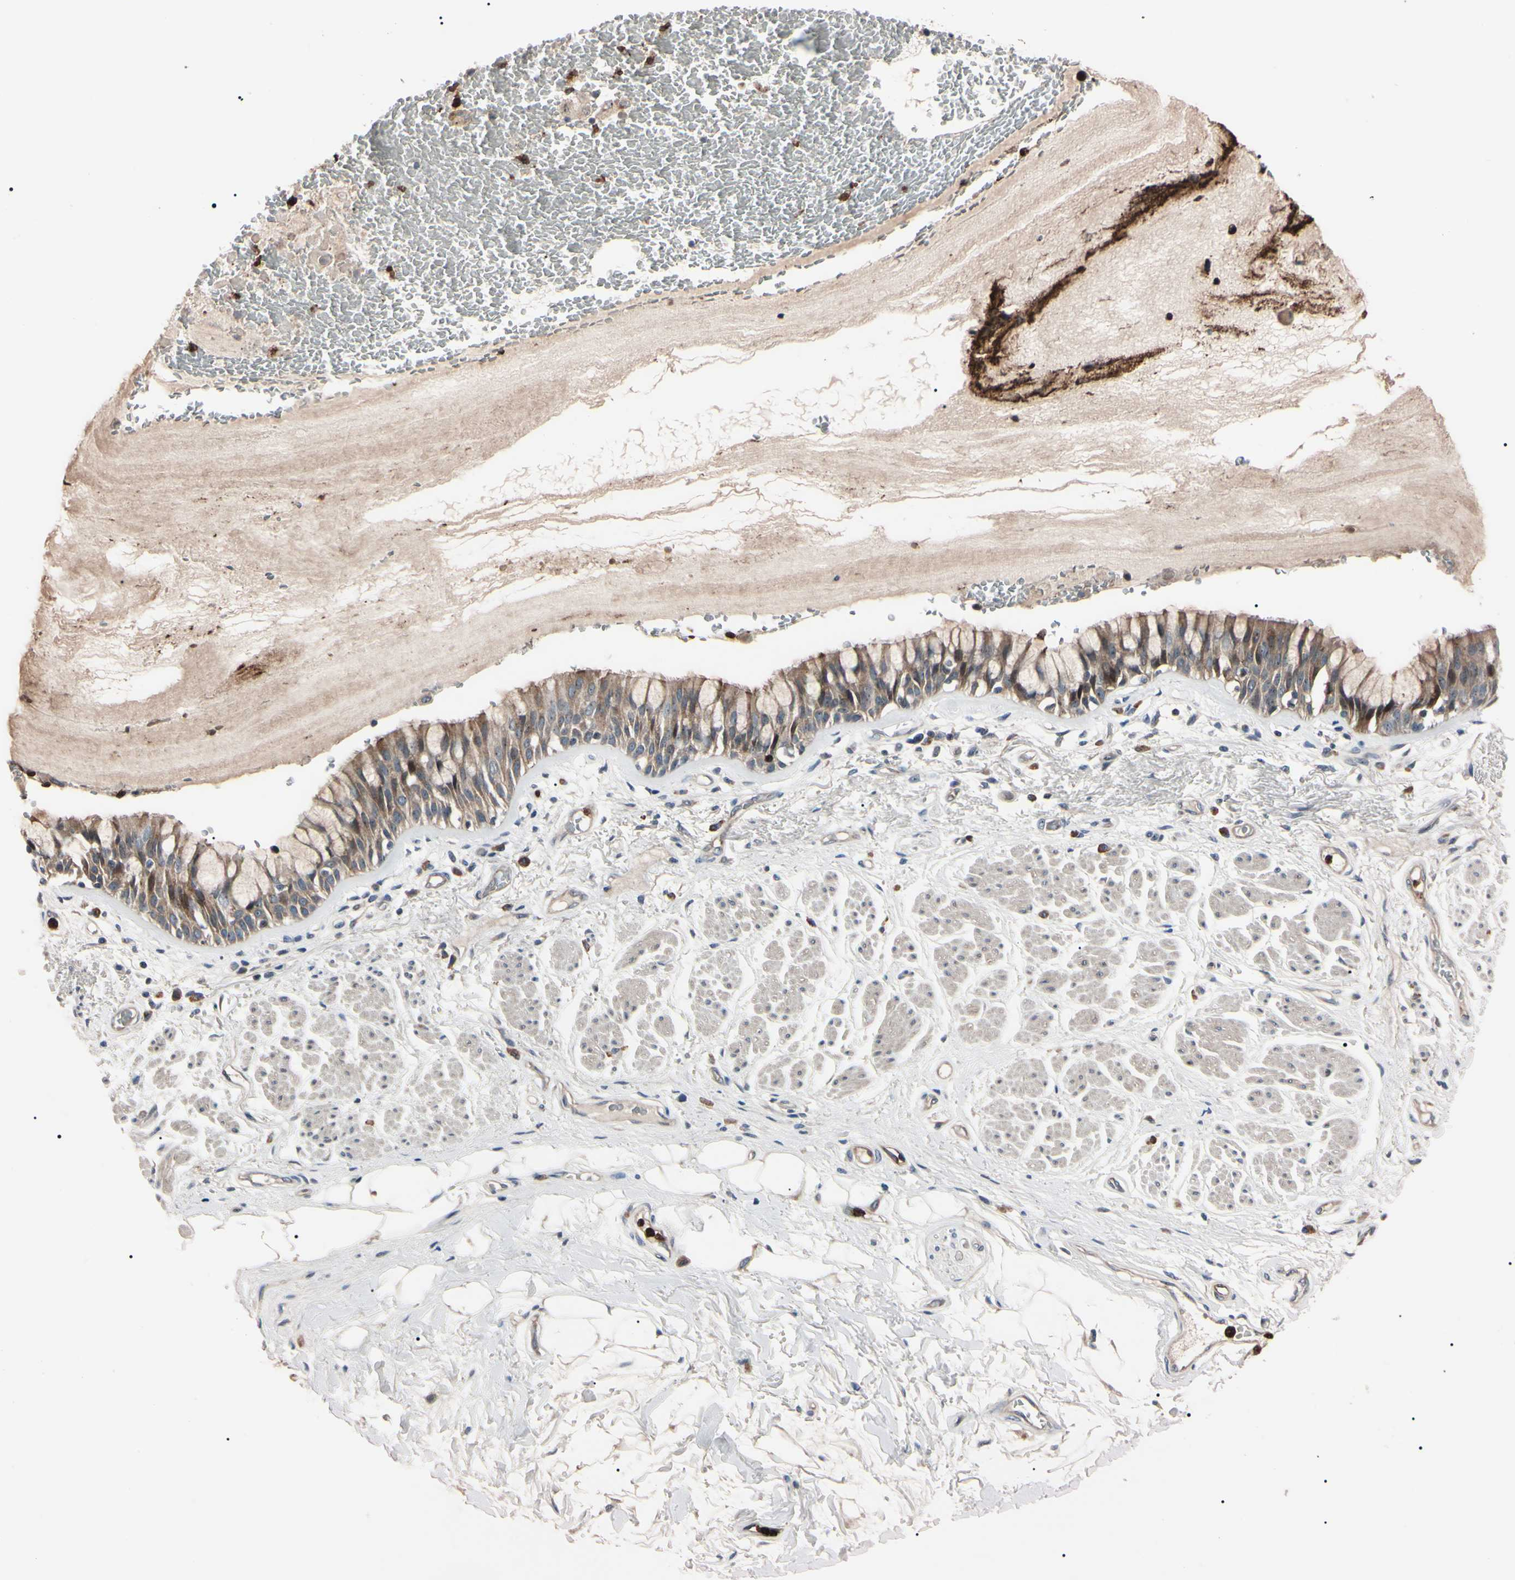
{"staining": {"intensity": "moderate", "quantity": ">75%", "location": "cytoplasmic/membranous,nuclear"}, "tissue": "bronchus", "cell_type": "Respiratory epithelial cells", "image_type": "normal", "snomed": [{"axis": "morphology", "description": "Normal tissue, NOS"}, {"axis": "topography", "description": "Bronchus"}], "caption": "Immunohistochemical staining of benign human bronchus exhibits >75% levels of moderate cytoplasmic/membranous,nuclear protein expression in approximately >75% of respiratory epithelial cells.", "gene": "TRAF5", "patient": {"sex": "male", "age": 66}}